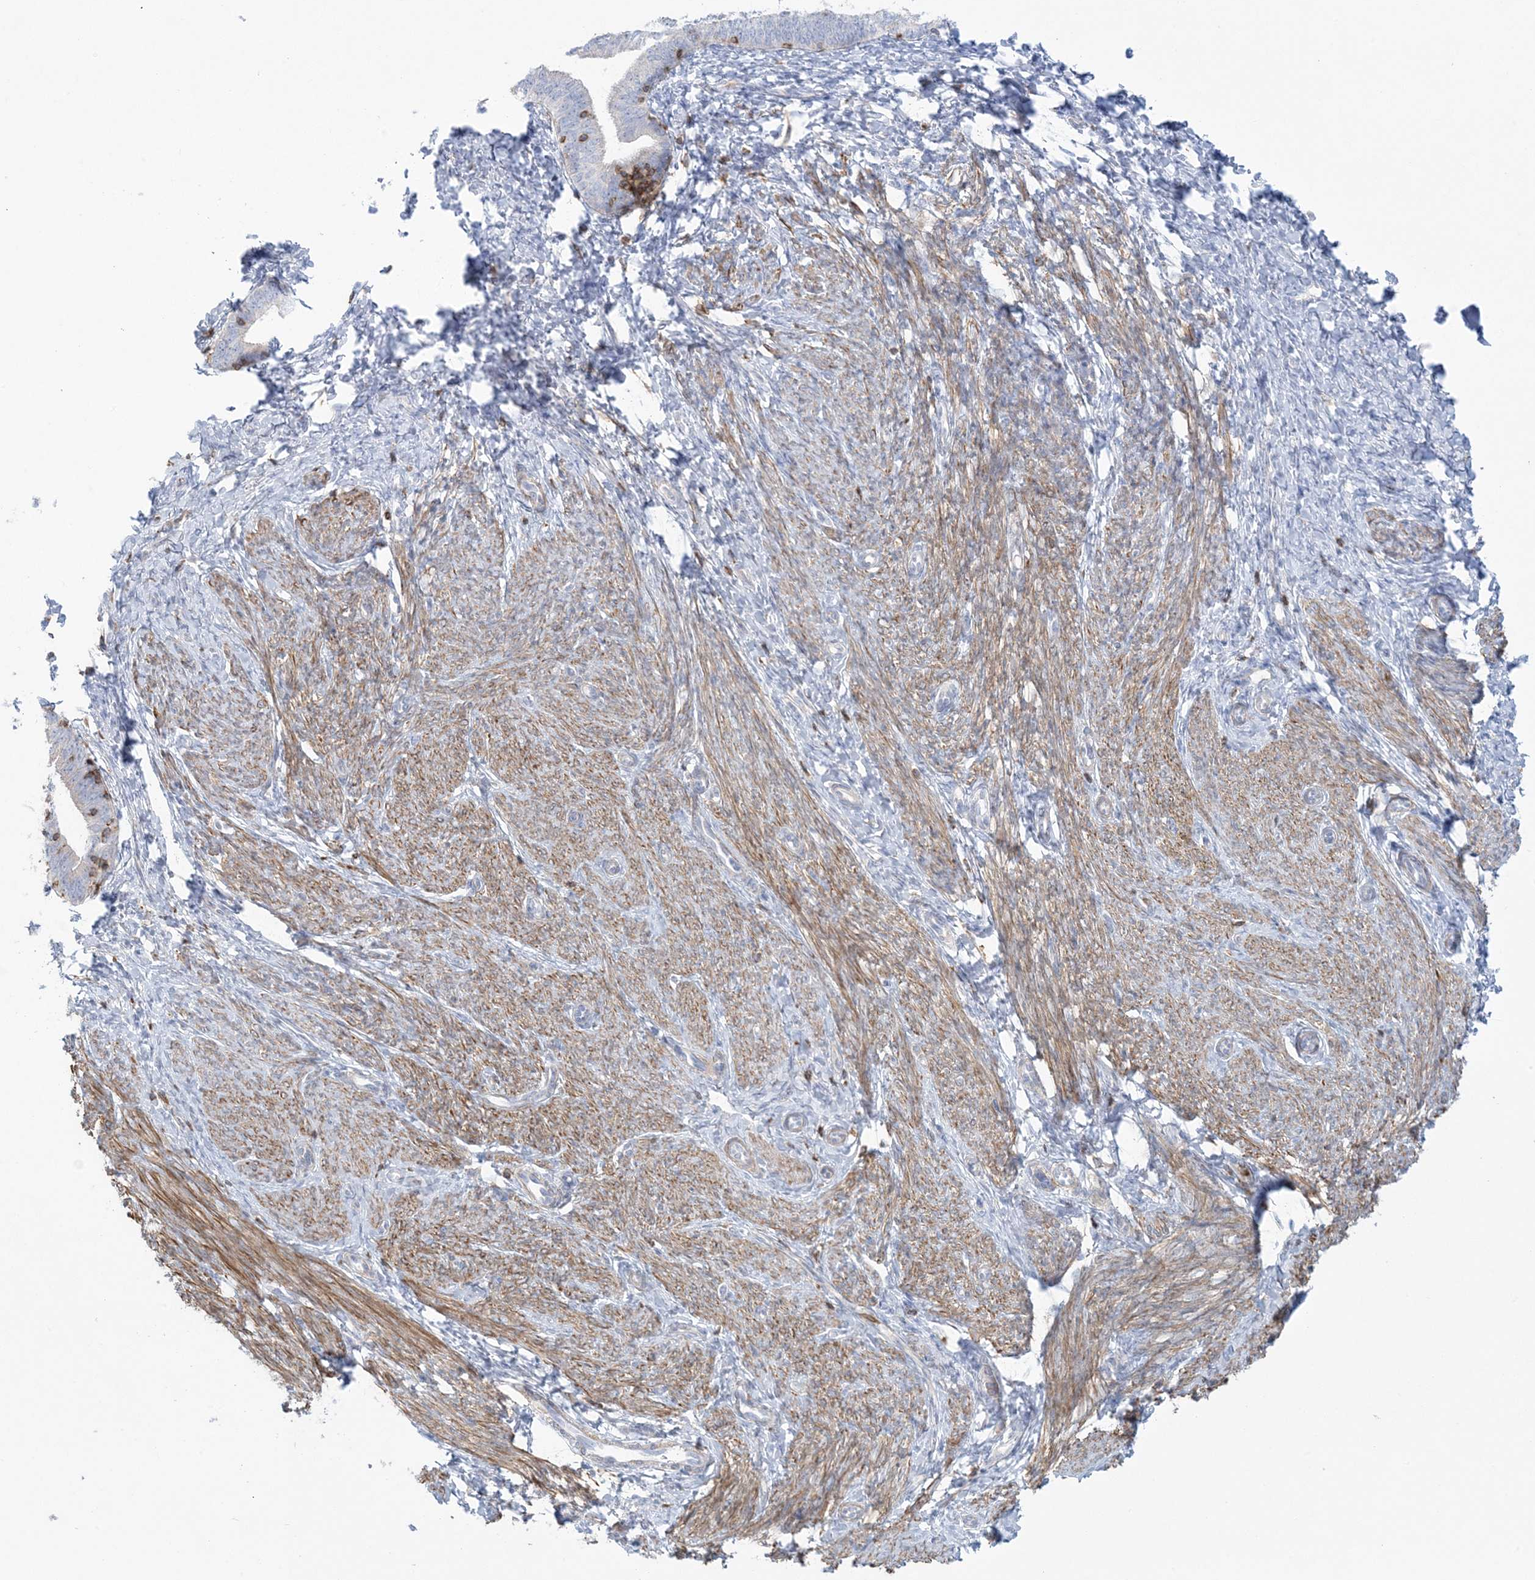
{"staining": {"intensity": "negative", "quantity": "none", "location": "none"}, "tissue": "endometrium", "cell_type": "Cells in endometrial stroma", "image_type": "normal", "snomed": [{"axis": "morphology", "description": "Normal tissue, NOS"}, {"axis": "topography", "description": "Endometrium"}], "caption": "There is no significant staining in cells in endometrial stroma of endometrium.", "gene": "ARHGAP30", "patient": {"sex": "female", "age": 72}}